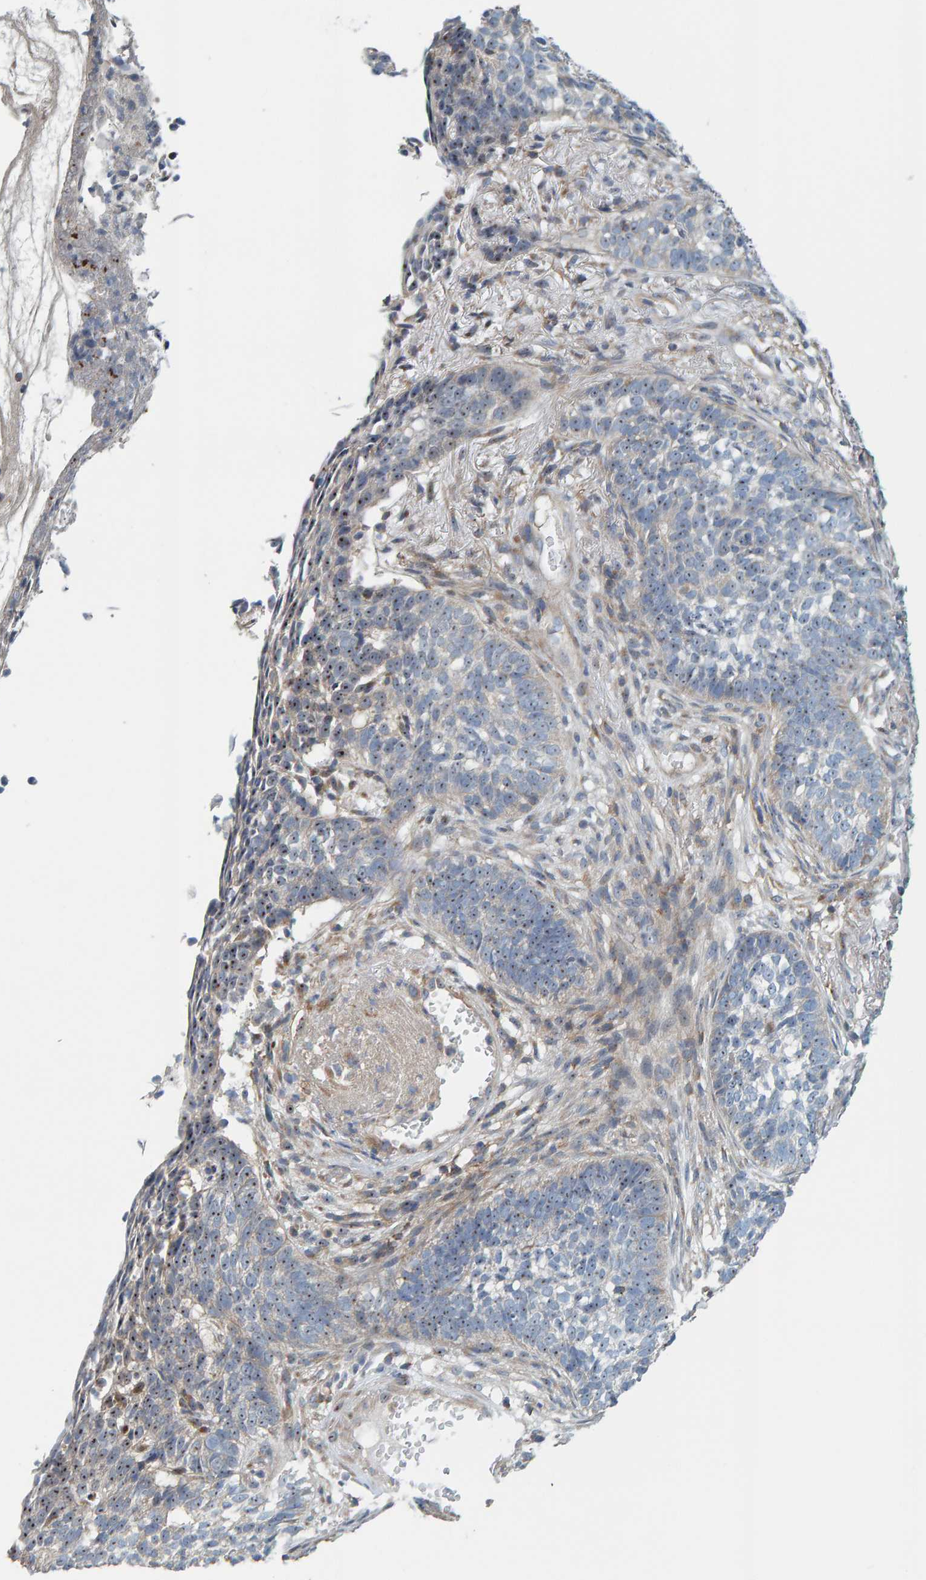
{"staining": {"intensity": "weak", "quantity": "<25%", "location": "nuclear"}, "tissue": "skin cancer", "cell_type": "Tumor cells", "image_type": "cancer", "snomed": [{"axis": "morphology", "description": "Basal cell carcinoma"}, {"axis": "topography", "description": "Skin"}], "caption": "The micrograph displays no significant expression in tumor cells of skin basal cell carcinoma. (DAB immunohistochemistry (IHC), high magnification).", "gene": "CCM2", "patient": {"sex": "male", "age": 85}}